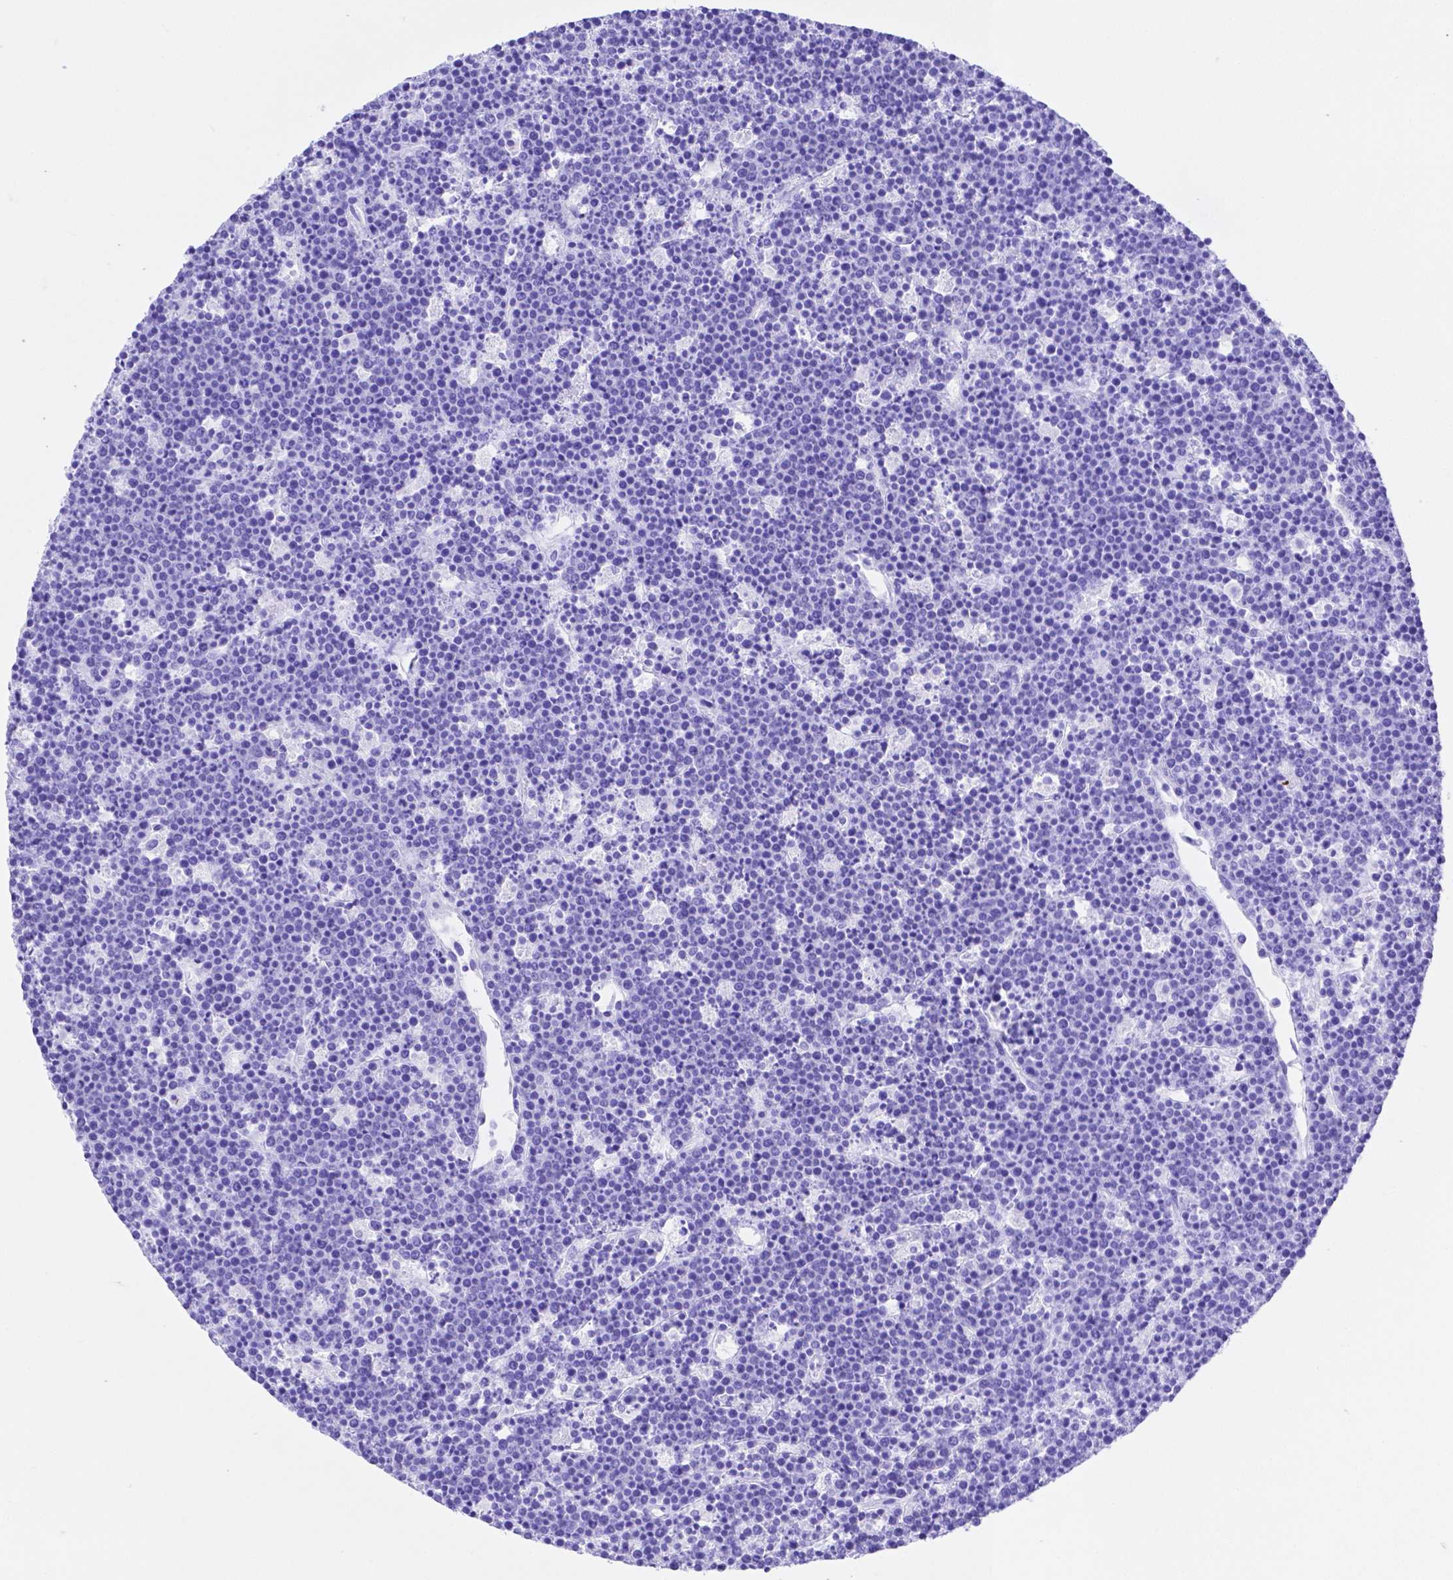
{"staining": {"intensity": "negative", "quantity": "none", "location": "none"}, "tissue": "lymphoma", "cell_type": "Tumor cells", "image_type": "cancer", "snomed": [{"axis": "morphology", "description": "Malignant lymphoma, non-Hodgkin's type, High grade"}, {"axis": "topography", "description": "Ovary"}], "caption": "Tumor cells show no significant protein positivity in high-grade malignant lymphoma, non-Hodgkin's type.", "gene": "SMR3A", "patient": {"sex": "female", "age": 56}}